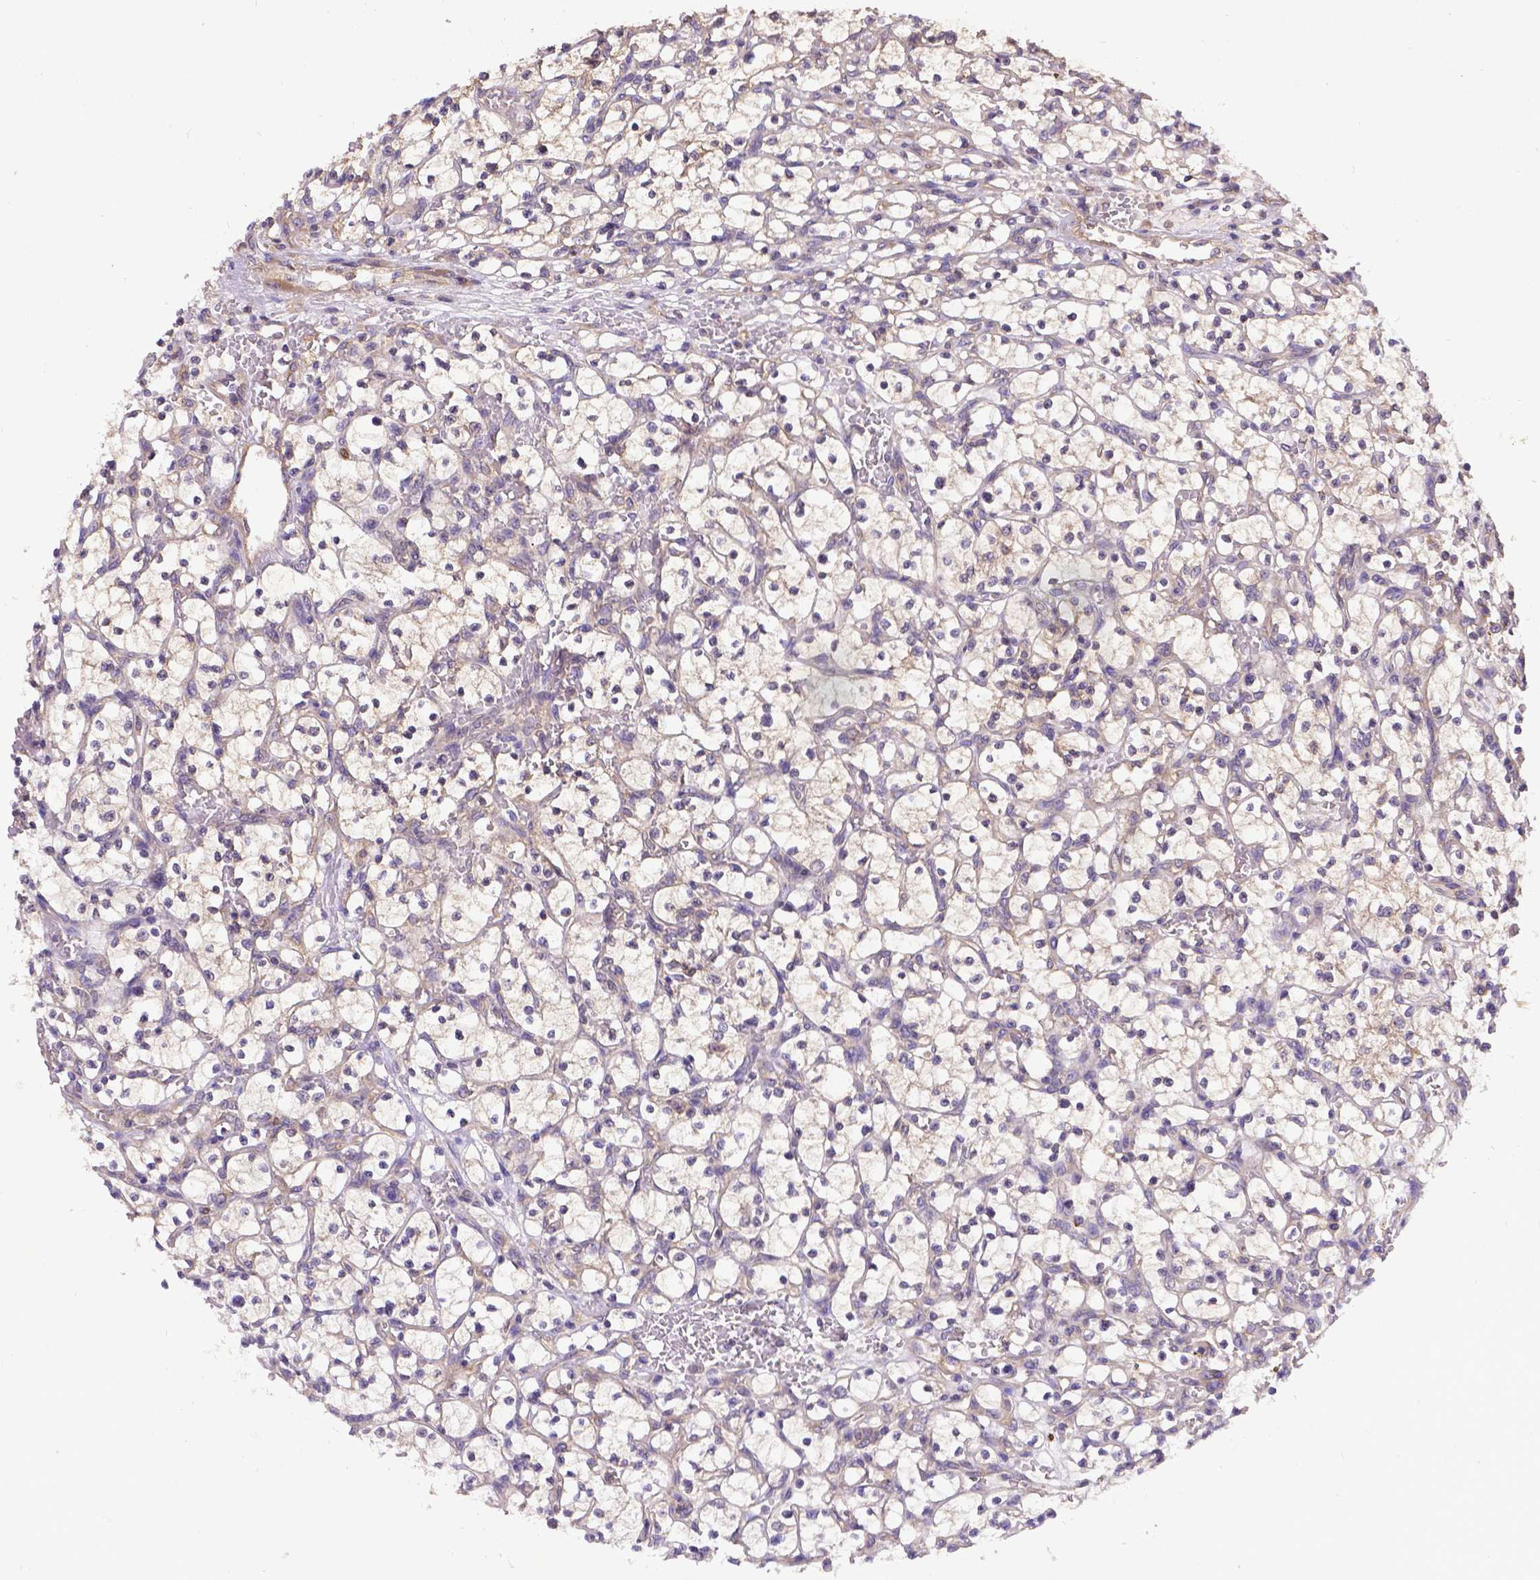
{"staining": {"intensity": "weak", "quantity": "25%-75%", "location": "cytoplasmic/membranous"}, "tissue": "renal cancer", "cell_type": "Tumor cells", "image_type": "cancer", "snomed": [{"axis": "morphology", "description": "Adenocarcinoma, NOS"}, {"axis": "topography", "description": "Kidney"}], "caption": "Protein analysis of renal cancer tissue displays weak cytoplasmic/membranous expression in about 25%-75% of tumor cells.", "gene": "DENND6A", "patient": {"sex": "female", "age": 64}}